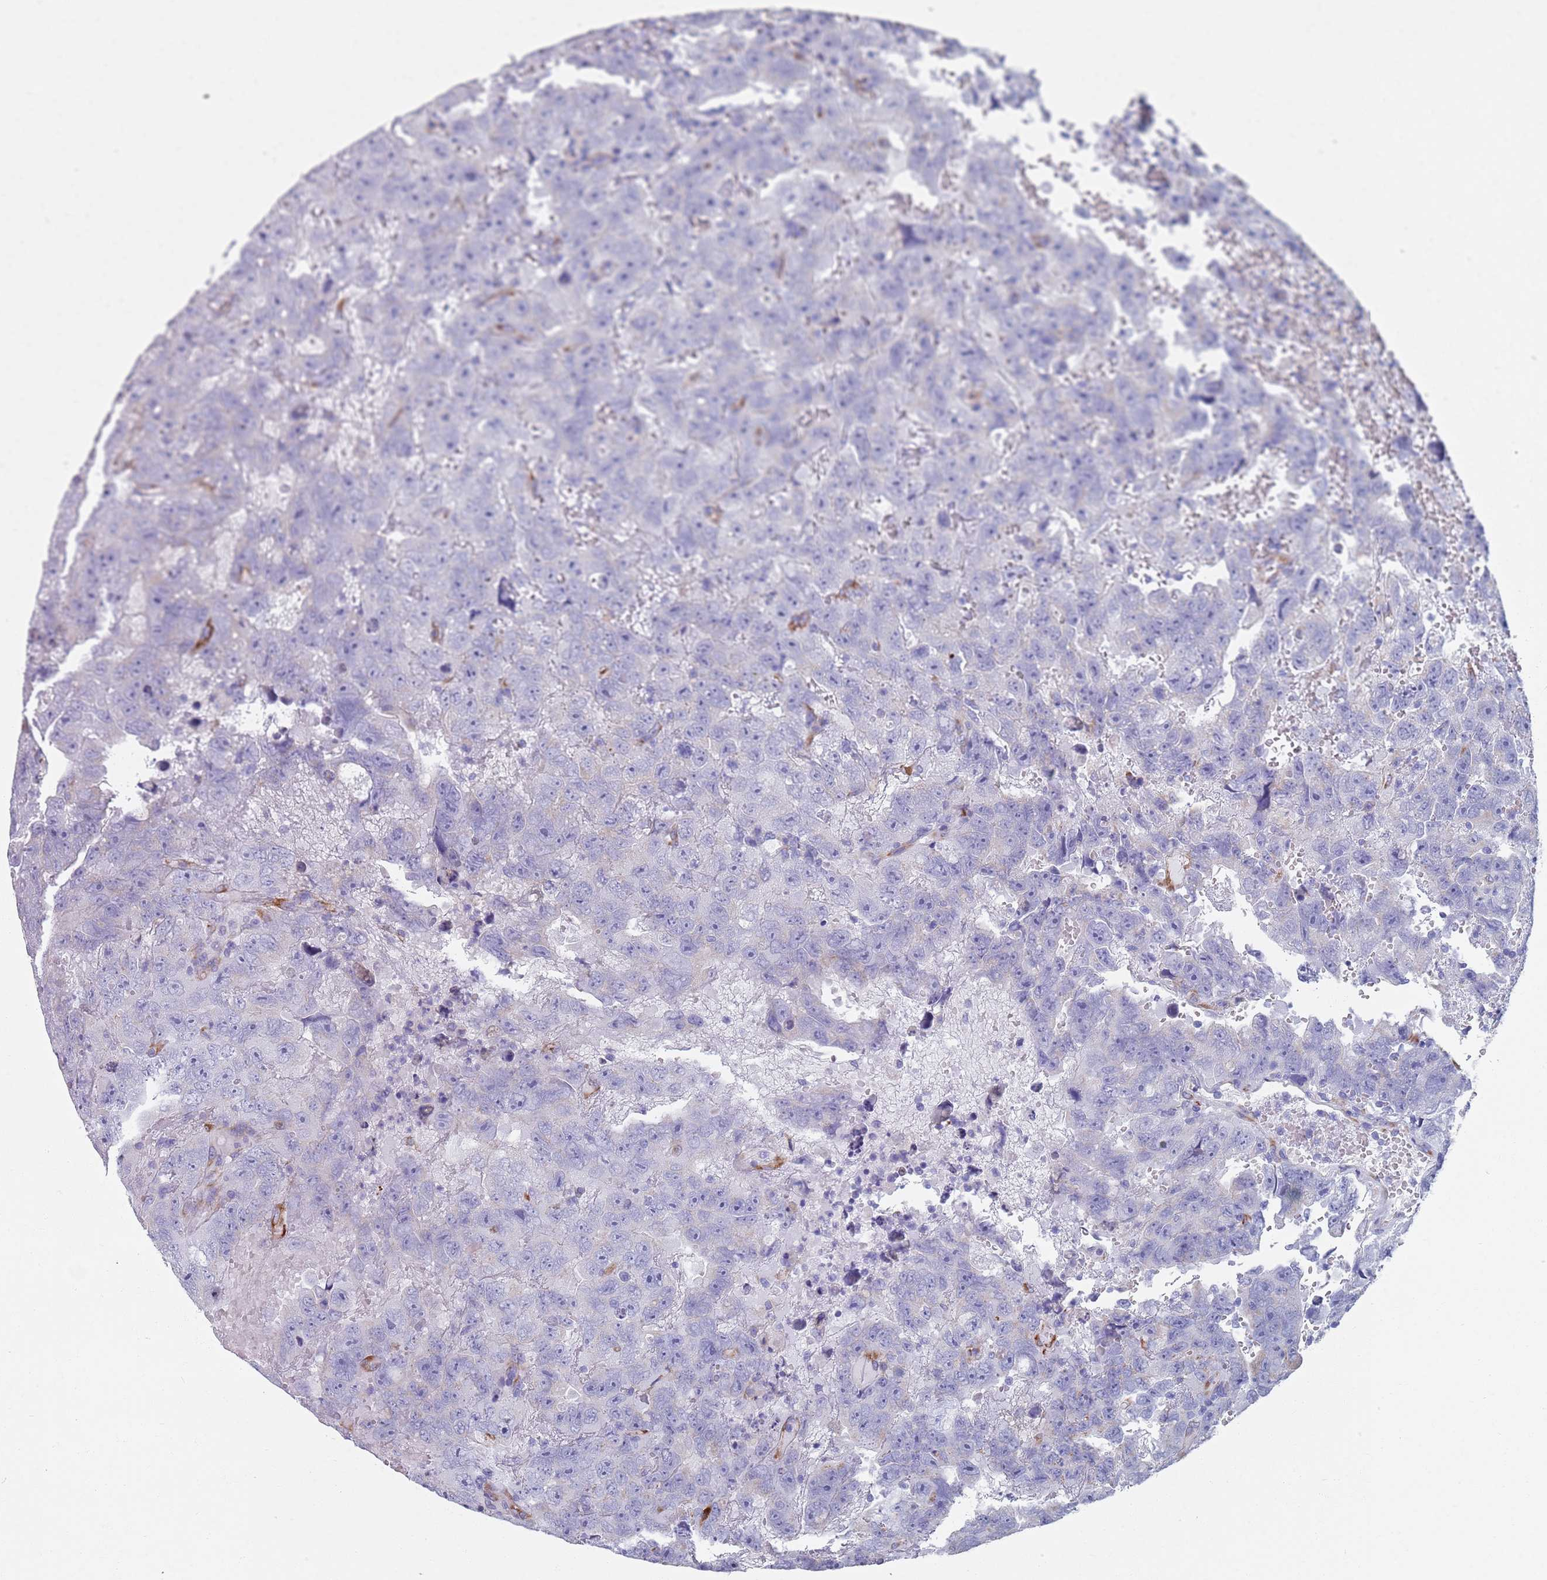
{"staining": {"intensity": "negative", "quantity": "none", "location": "none"}, "tissue": "testis cancer", "cell_type": "Tumor cells", "image_type": "cancer", "snomed": [{"axis": "morphology", "description": "Carcinoma, Embryonal, NOS"}, {"axis": "topography", "description": "Testis"}], "caption": "Protein analysis of testis cancer shows no significant positivity in tumor cells.", "gene": "PLOD1", "patient": {"sex": "male", "age": 45}}